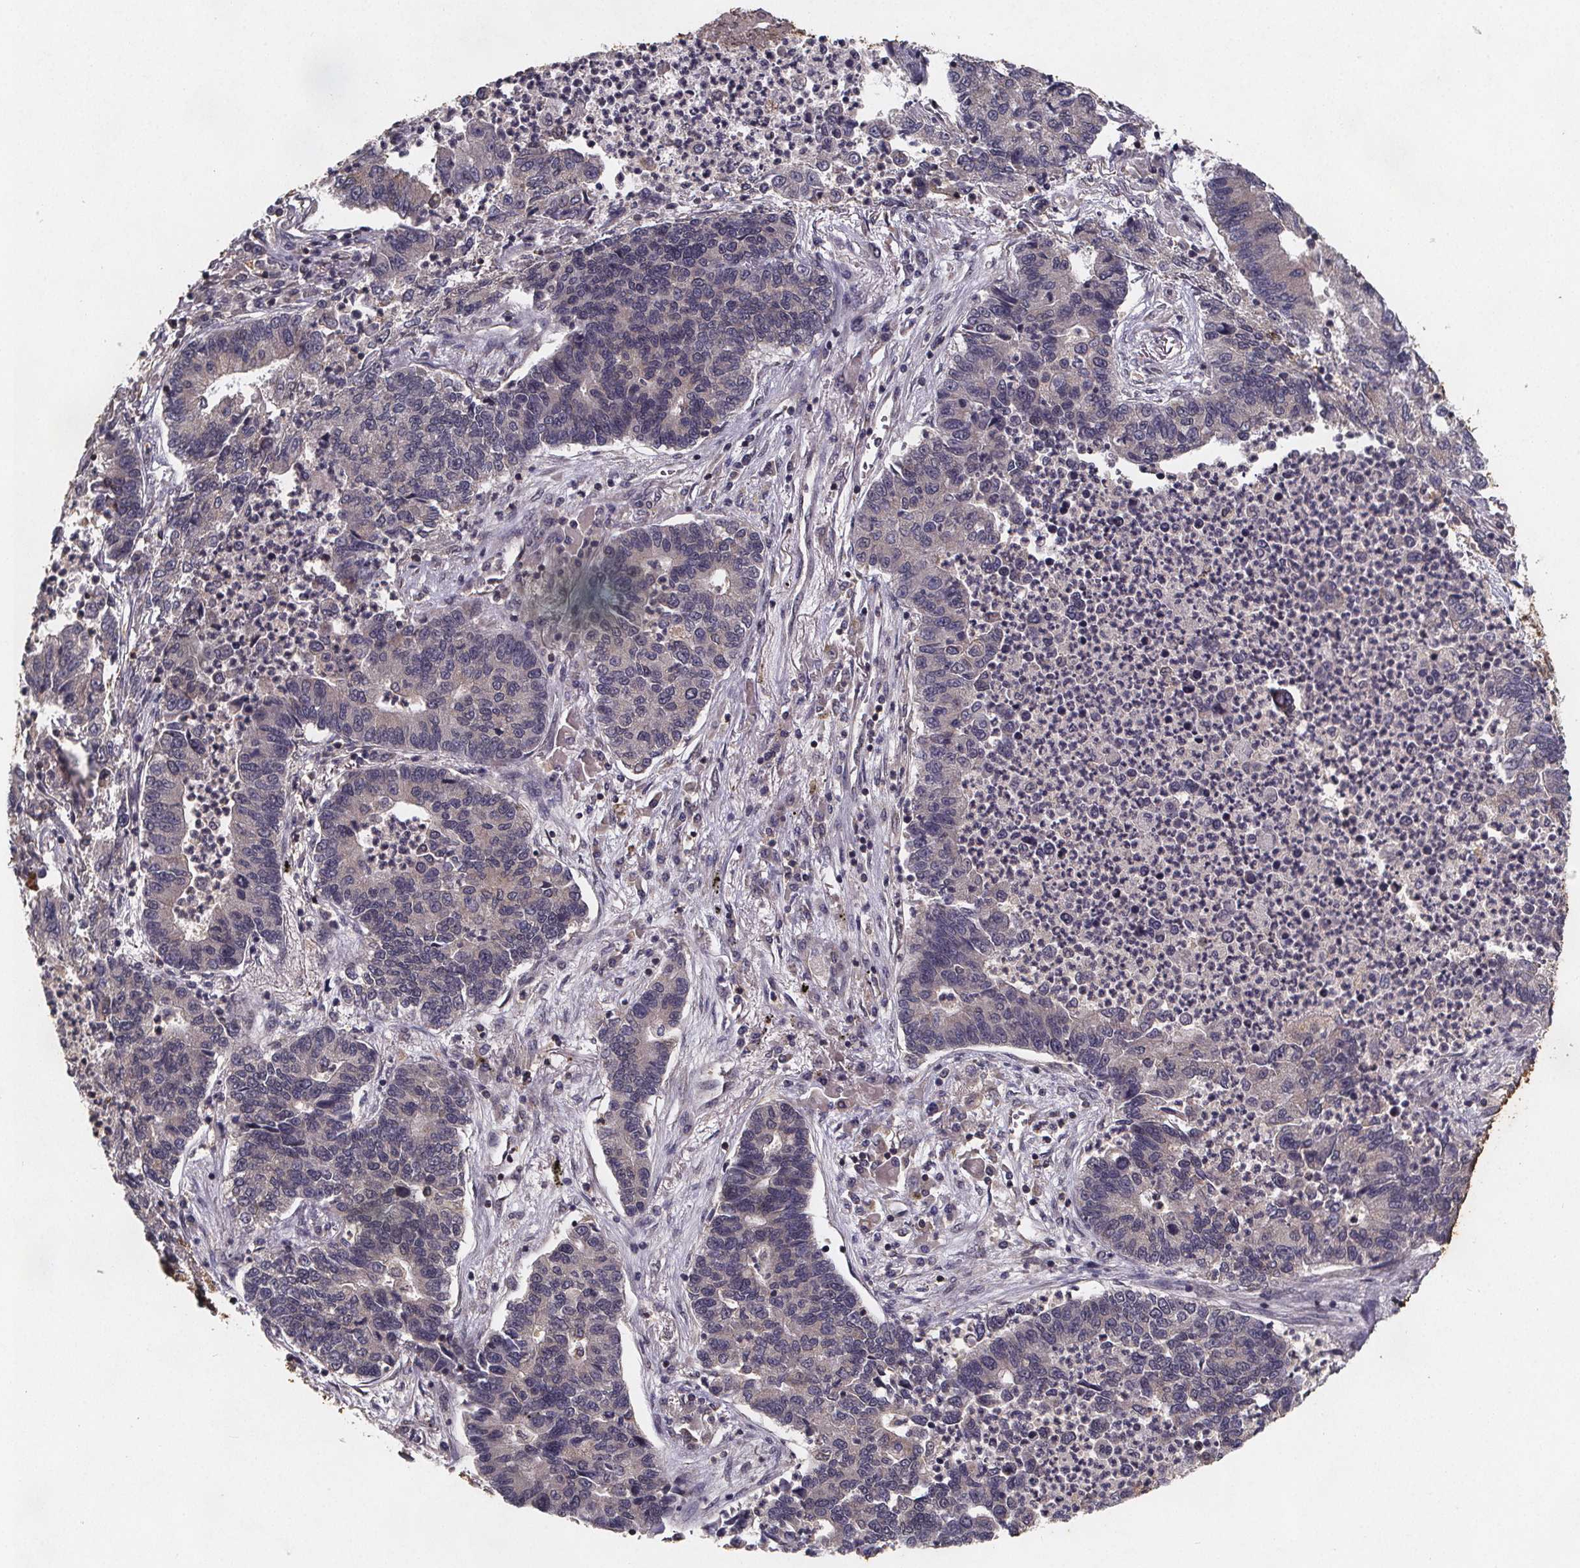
{"staining": {"intensity": "negative", "quantity": "none", "location": "none"}, "tissue": "lung cancer", "cell_type": "Tumor cells", "image_type": "cancer", "snomed": [{"axis": "morphology", "description": "Adenocarcinoma, NOS"}, {"axis": "topography", "description": "Lung"}], "caption": "Lung adenocarcinoma was stained to show a protein in brown. There is no significant positivity in tumor cells.", "gene": "PIERCE2", "patient": {"sex": "female", "age": 57}}